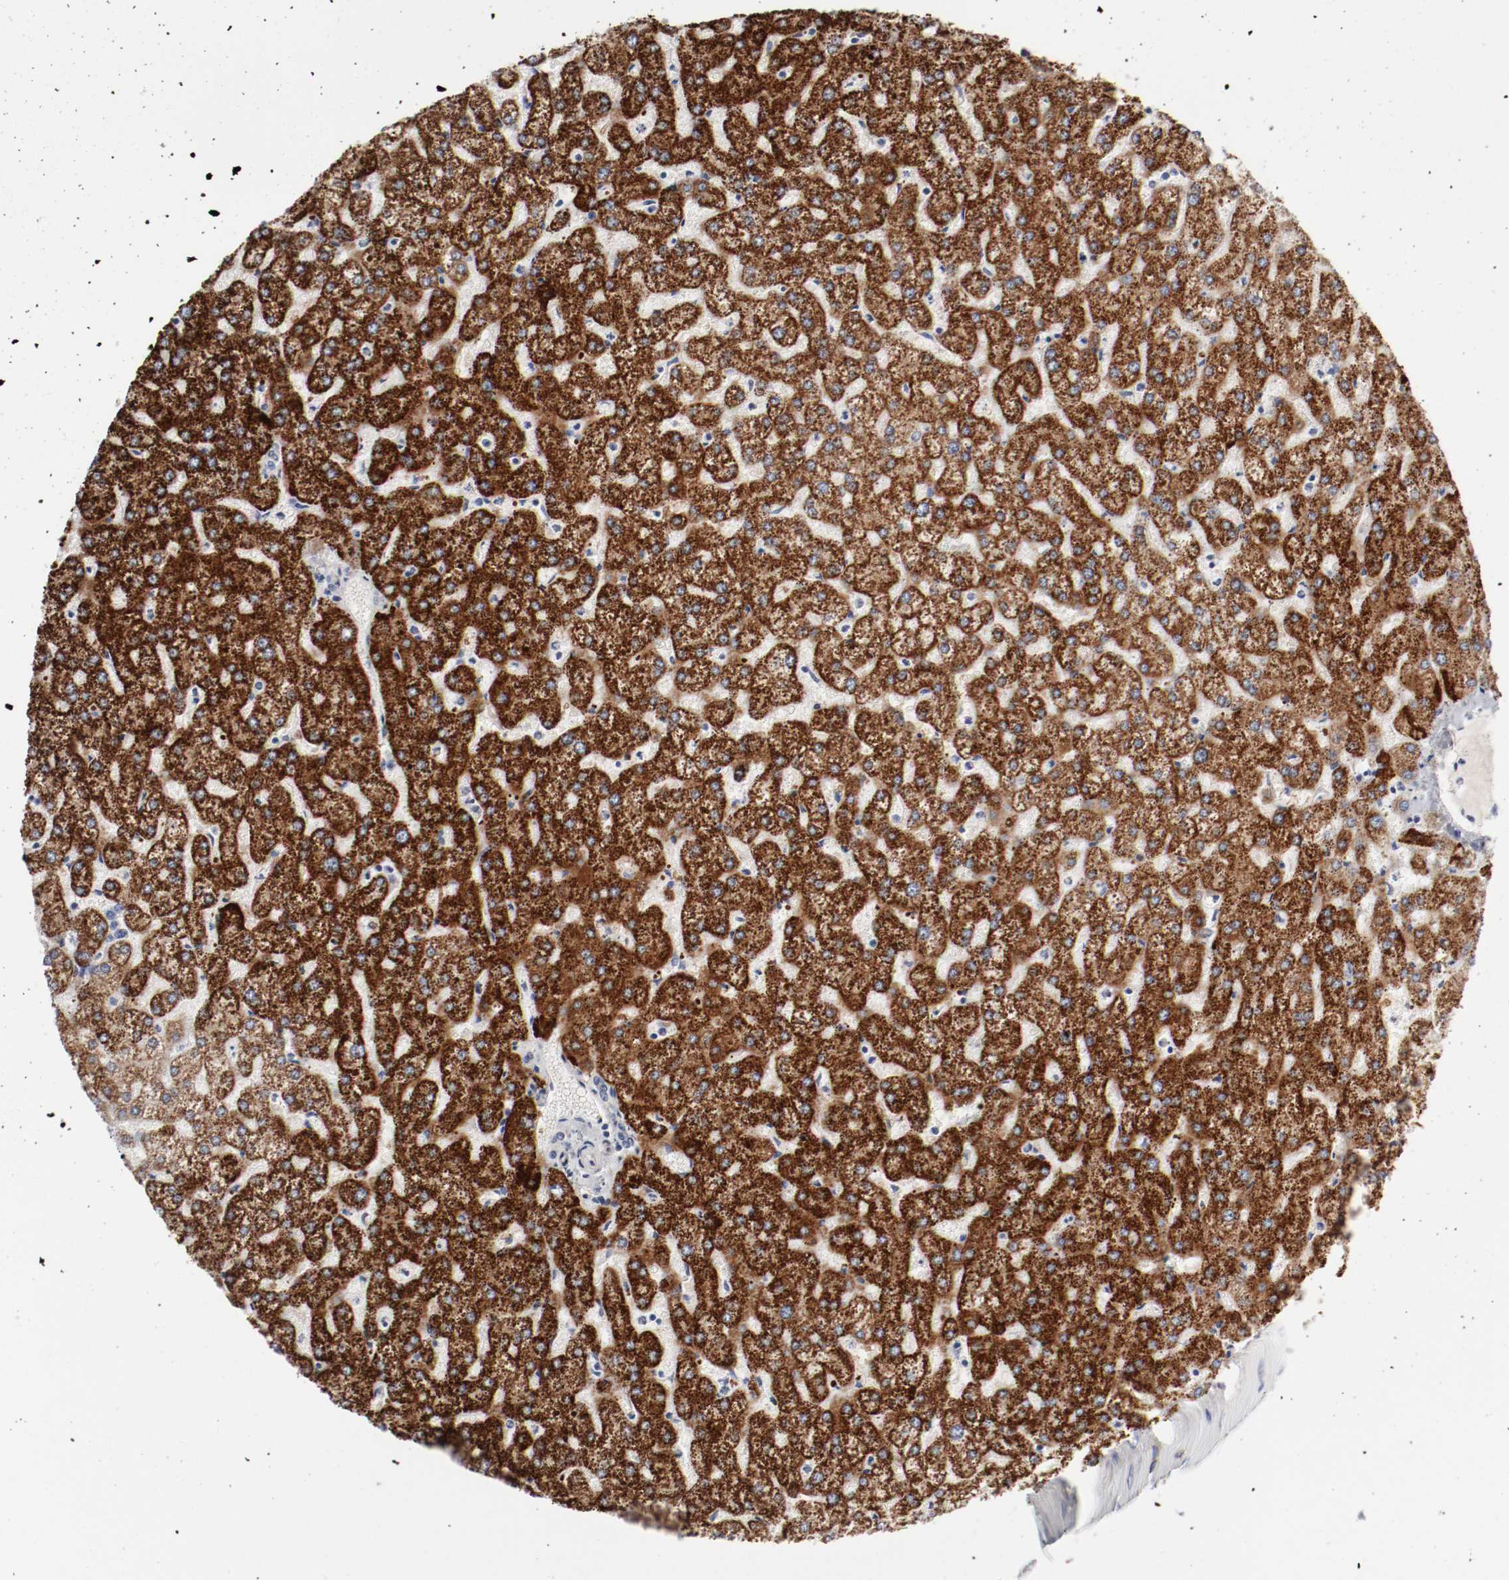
{"staining": {"intensity": "negative", "quantity": "none", "location": "none"}, "tissue": "liver", "cell_type": "Cholangiocytes", "image_type": "normal", "snomed": [{"axis": "morphology", "description": "Normal tissue, NOS"}, {"axis": "topography", "description": "Liver"}], "caption": "This is an IHC micrograph of benign liver. There is no staining in cholangiocytes.", "gene": "GIT1", "patient": {"sex": "female", "age": 32}}